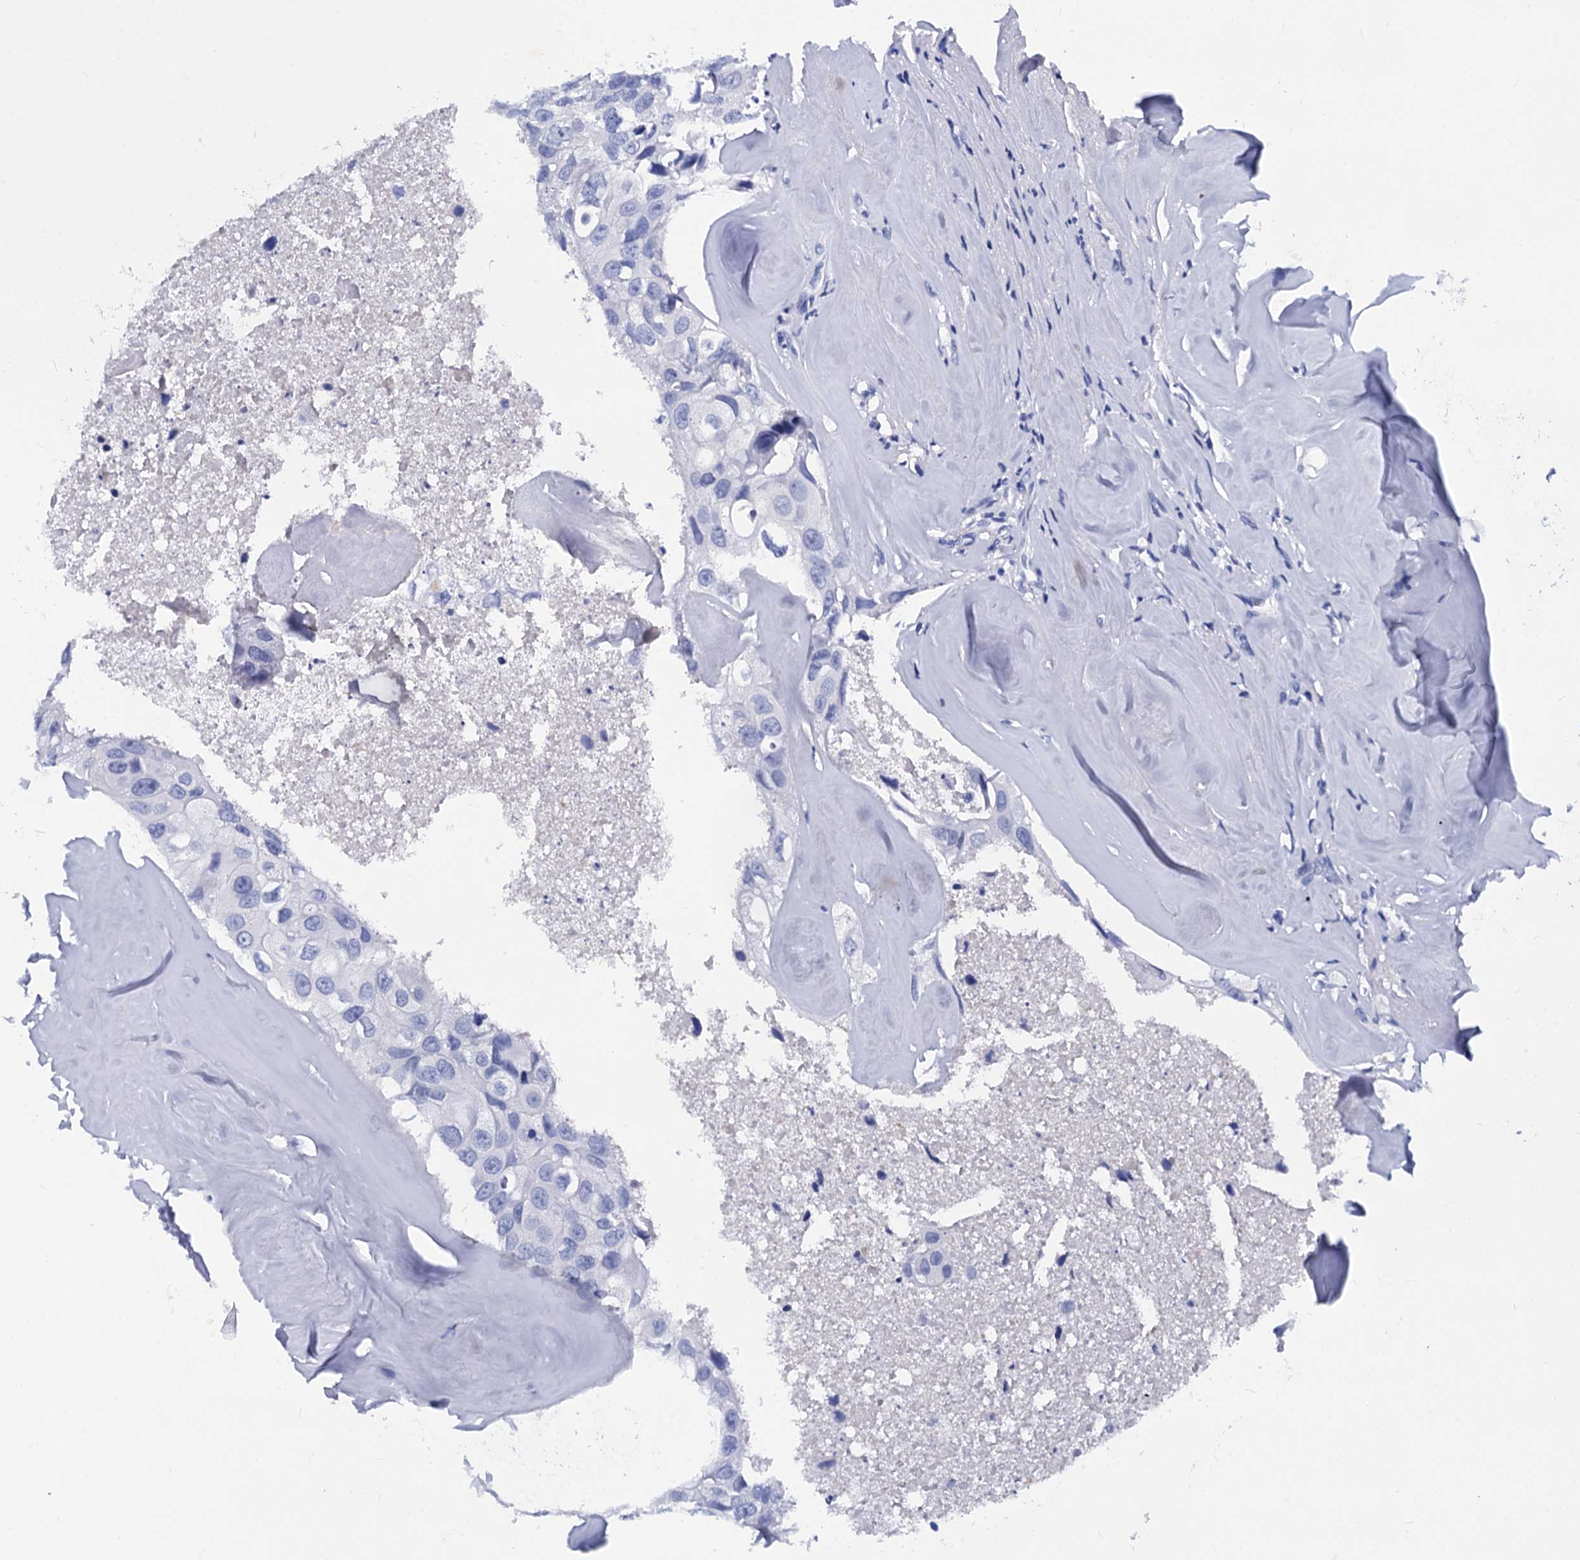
{"staining": {"intensity": "negative", "quantity": "none", "location": "none"}, "tissue": "head and neck cancer", "cell_type": "Tumor cells", "image_type": "cancer", "snomed": [{"axis": "morphology", "description": "Adenocarcinoma, NOS"}, {"axis": "morphology", "description": "Adenocarcinoma, metastatic, NOS"}, {"axis": "topography", "description": "Head-Neck"}], "caption": "The IHC histopathology image has no significant staining in tumor cells of head and neck cancer (metastatic adenocarcinoma) tissue.", "gene": "MYBPC3", "patient": {"sex": "male", "age": 75}}